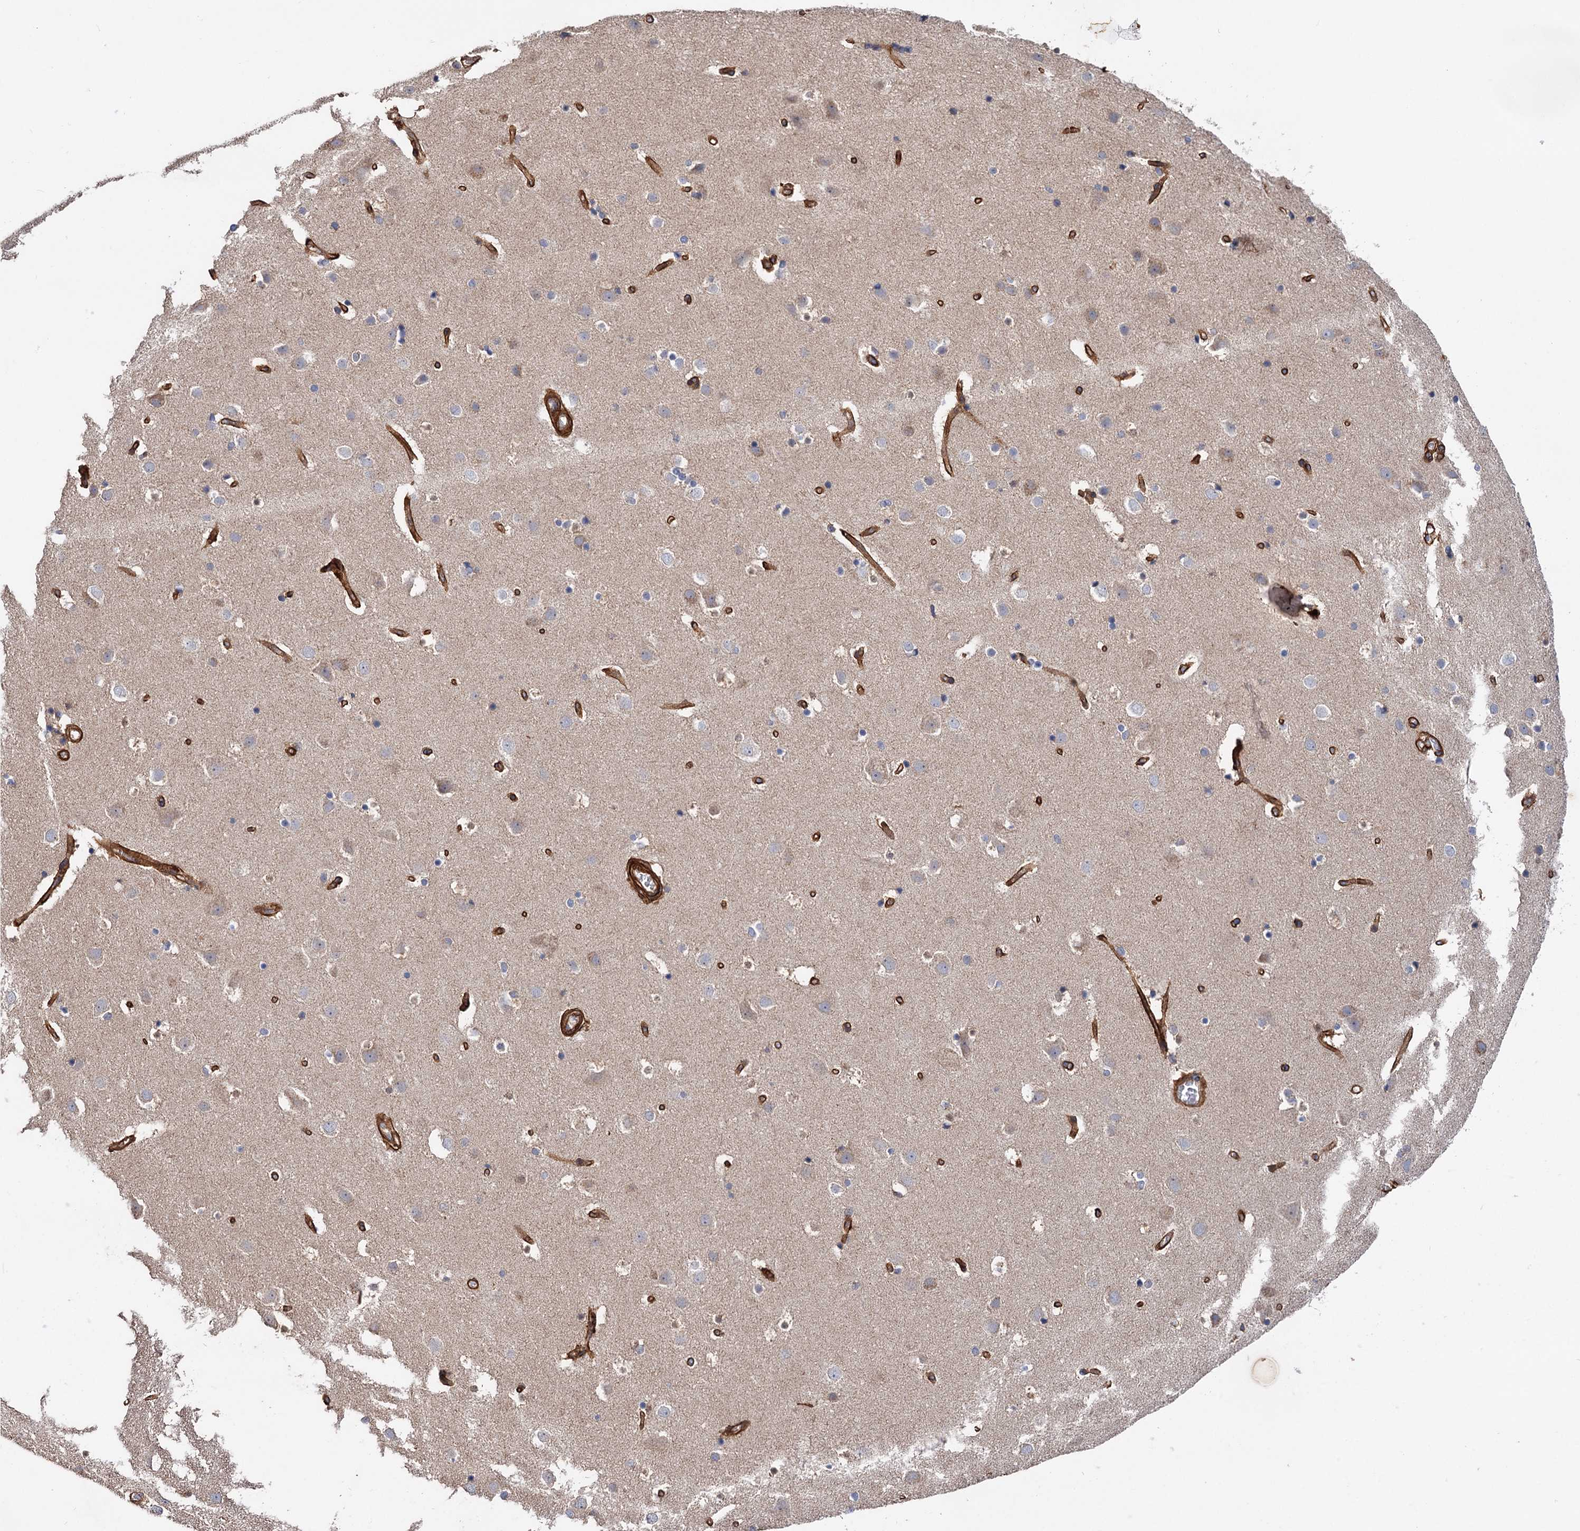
{"staining": {"intensity": "moderate", "quantity": ">75%", "location": "cytoplasmic/membranous"}, "tissue": "cerebral cortex", "cell_type": "Endothelial cells", "image_type": "normal", "snomed": [{"axis": "morphology", "description": "Normal tissue, NOS"}, {"axis": "topography", "description": "Cerebral cortex"}], "caption": "Moderate cytoplasmic/membranous expression for a protein is appreciated in about >75% of endothelial cells of normal cerebral cortex using IHC.", "gene": "CSAD", "patient": {"sex": "male", "age": 54}}